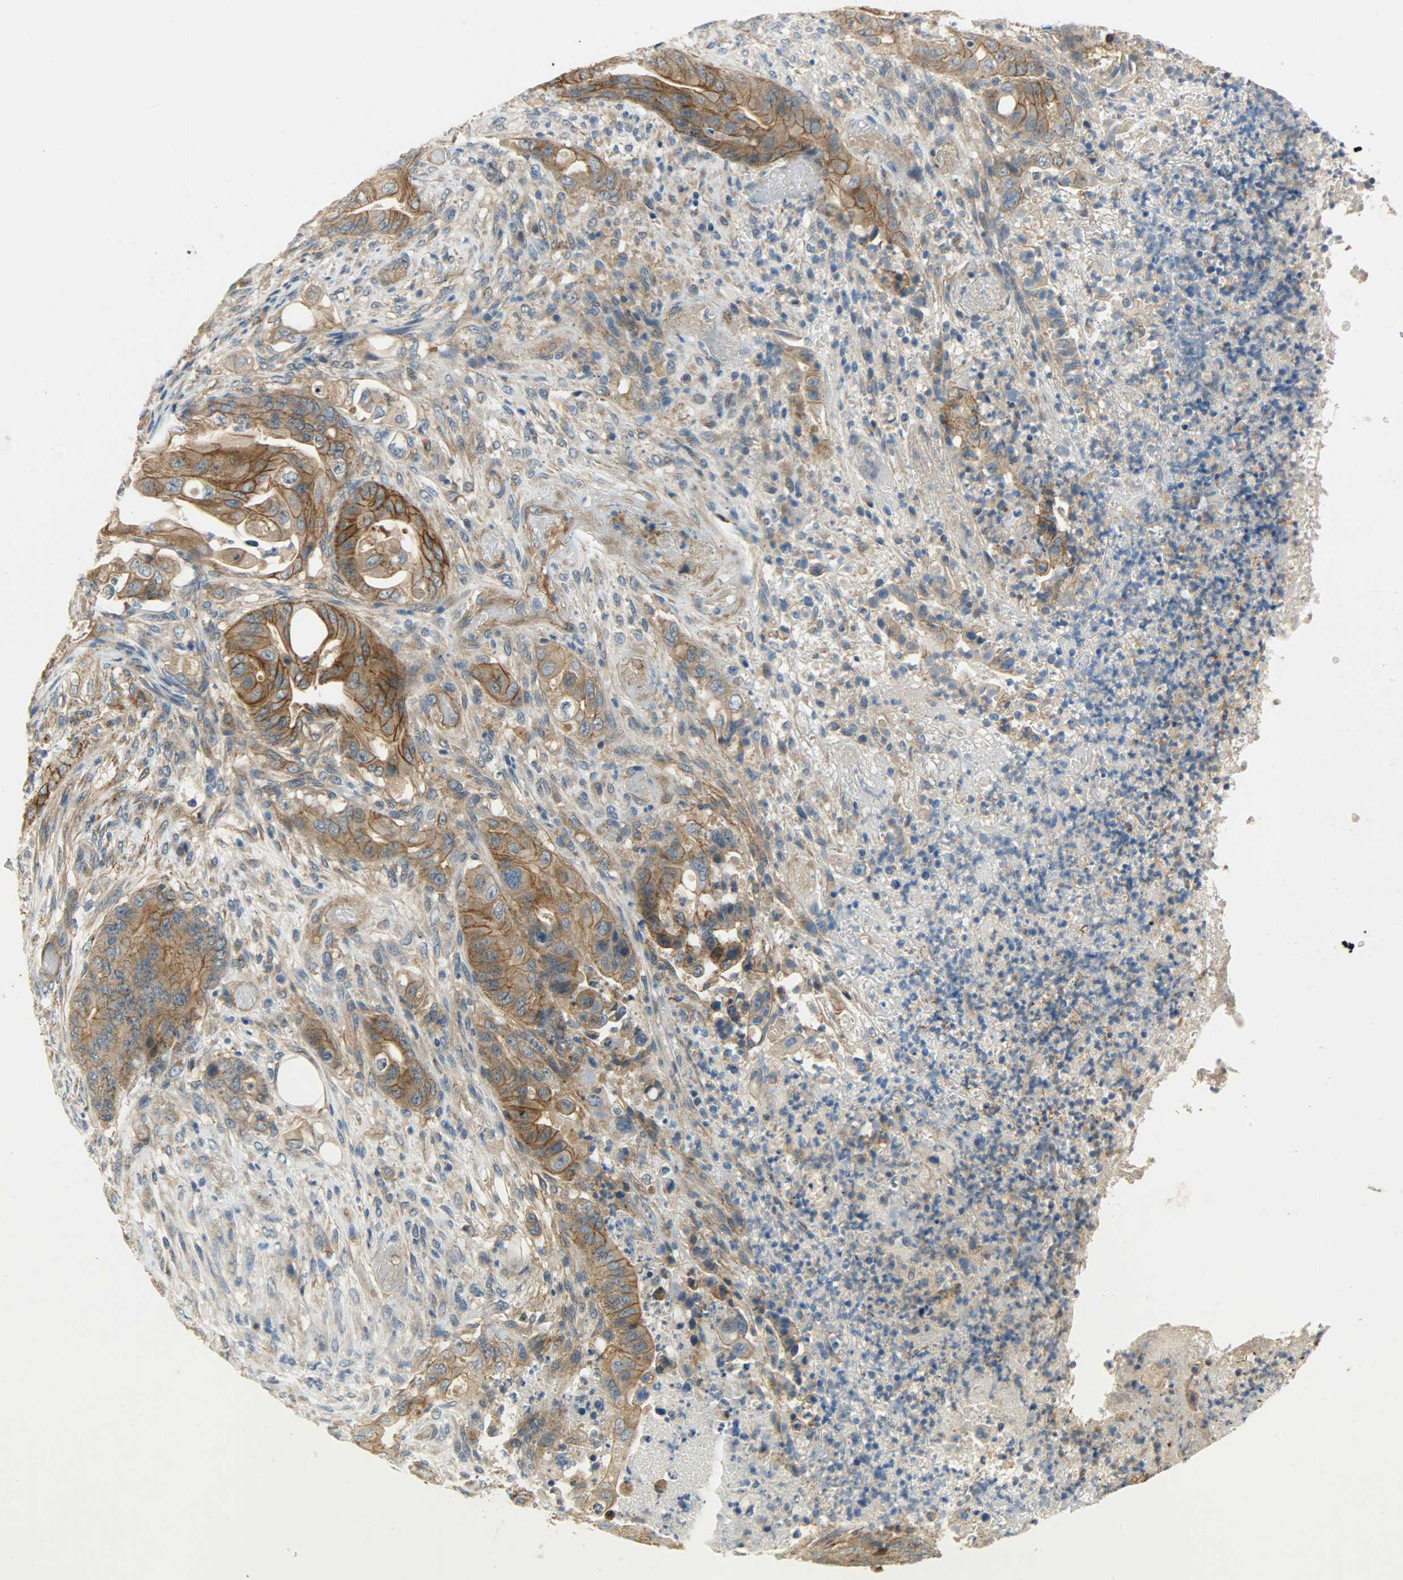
{"staining": {"intensity": "moderate", "quantity": ">75%", "location": "cytoplasmic/membranous"}, "tissue": "stomach cancer", "cell_type": "Tumor cells", "image_type": "cancer", "snomed": [{"axis": "morphology", "description": "Adenocarcinoma, NOS"}, {"axis": "topography", "description": "Stomach"}], "caption": "Tumor cells demonstrate moderate cytoplasmic/membranous positivity in approximately >75% of cells in adenocarcinoma (stomach).", "gene": "KIAA1217", "patient": {"sex": "female", "age": 73}}